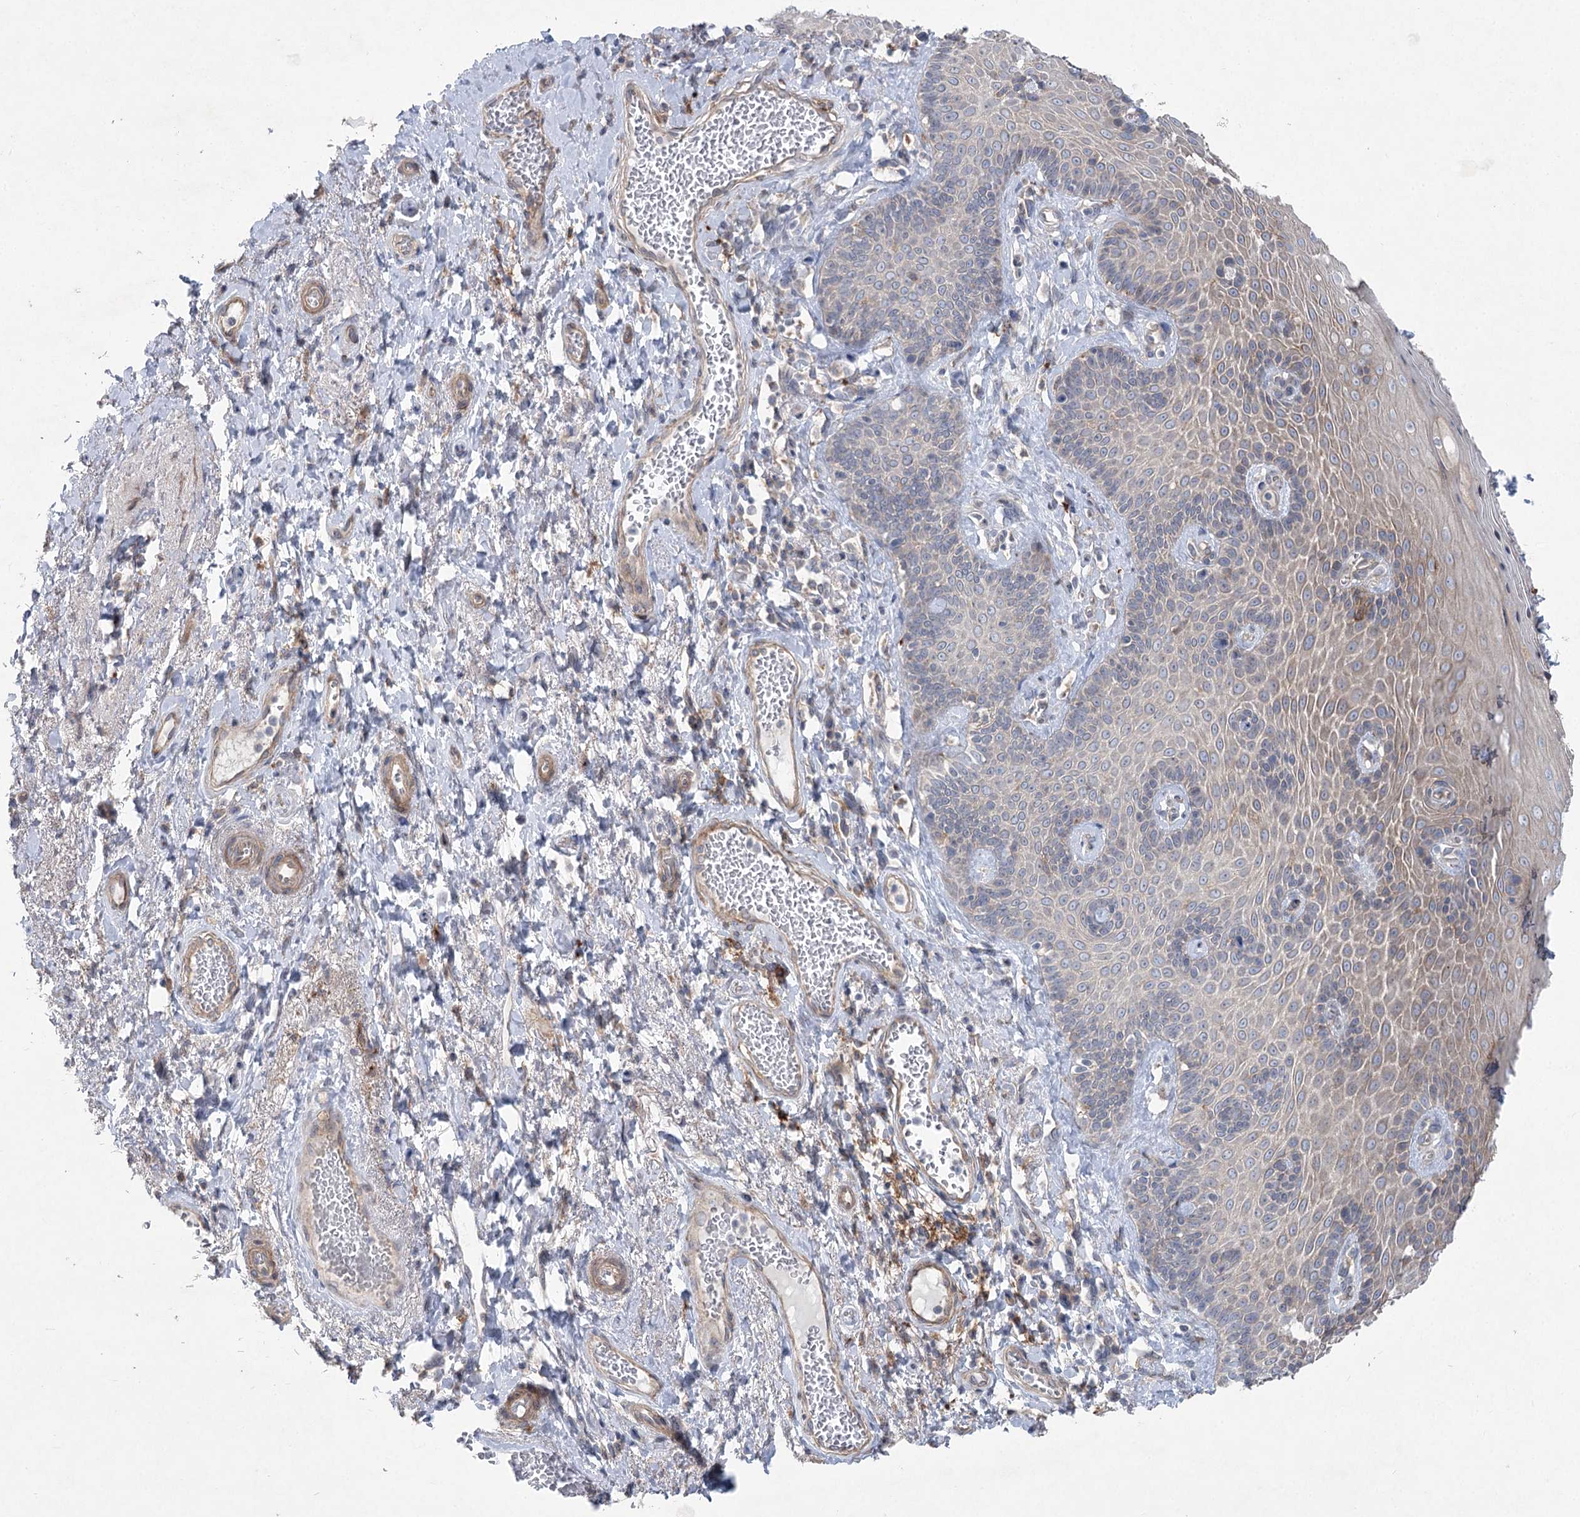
{"staining": {"intensity": "weak", "quantity": "25%-75%", "location": "cytoplasmic/membranous"}, "tissue": "skin", "cell_type": "Epidermal cells", "image_type": "normal", "snomed": [{"axis": "morphology", "description": "Normal tissue, NOS"}, {"axis": "topography", "description": "Anal"}], "caption": "Immunohistochemistry (IHC) staining of benign skin, which reveals low levels of weak cytoplasmic/membranous staining in about 25%-75% of epidermal cells indicating weak cytoplasmic/membranous protein positivity. The staining was performed using DAB (brown) for protein detection and nuclei were counterstained in hematoxylin (blue).", "gene": "SCN11A", "patient": {"sex": "male", "age": 69}}